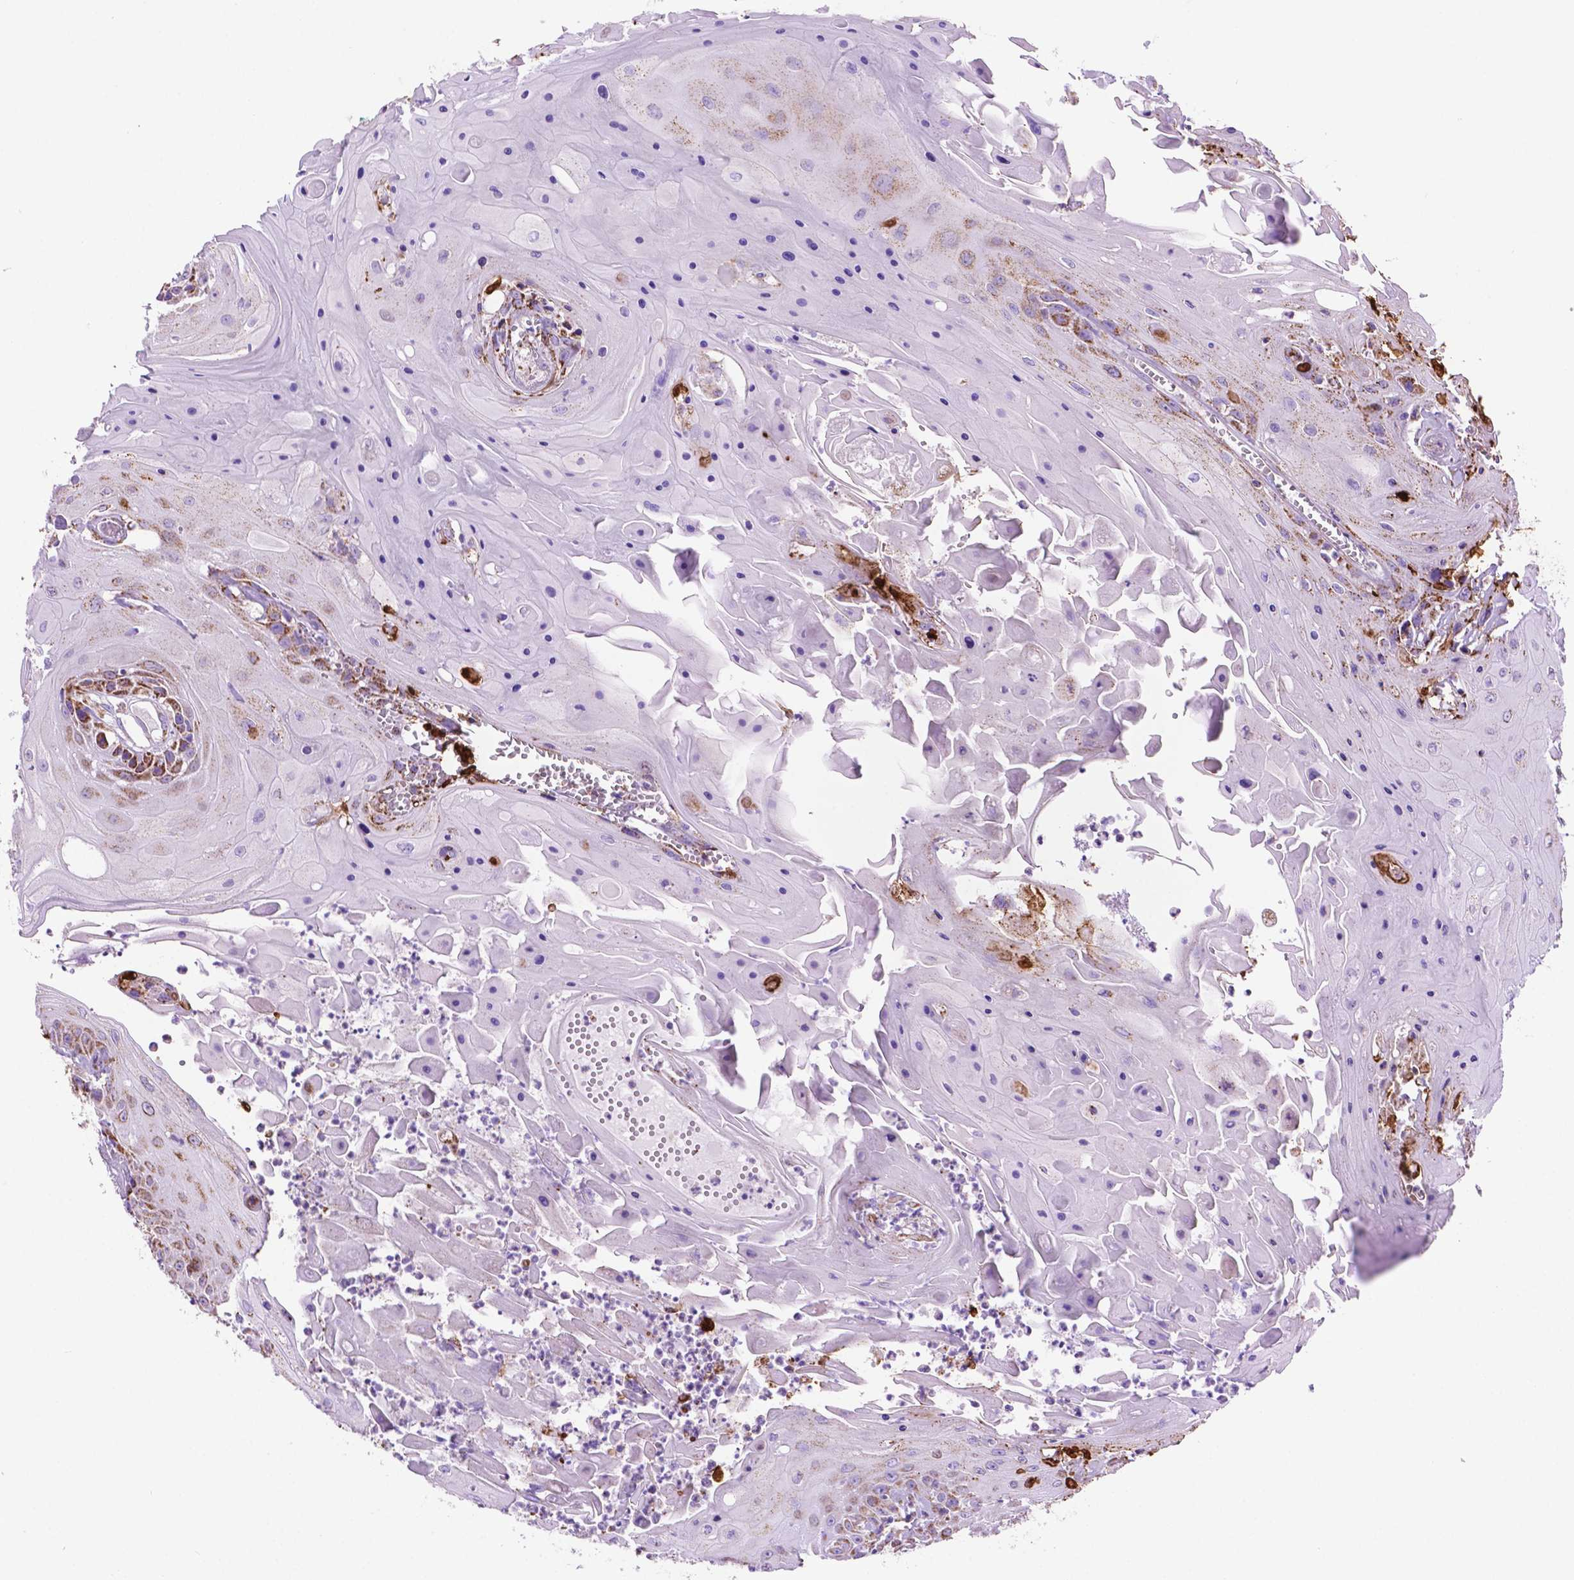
{"staining": {"intensity": "strong", "quantity": "<25%", "location": "cytoplasmic/membranous"}, "tissue": "head and neck cancer", "cell_type": "Tumor cells", "image_type": "cancer", "snomed": [{"axis": "morphology", "description": "Squamous cell carcinoma, NOS"}, {"axis": "topography", "description": "Skin"}, {"axis": "topography", "description": "Head-Neck"}], "caption": "Strong cytoplasmic/membranous staining is appreciated in approximately <25% of tumor cells in head and neck cancer (squamous cell carcinoma). The staining is performed using DAB brown chromogen to label protein expression. The nuclei are counter-stained blue using hematoxylin.", "gene": "GDPD5", "patient": {"sex": "male", "age": 80}}